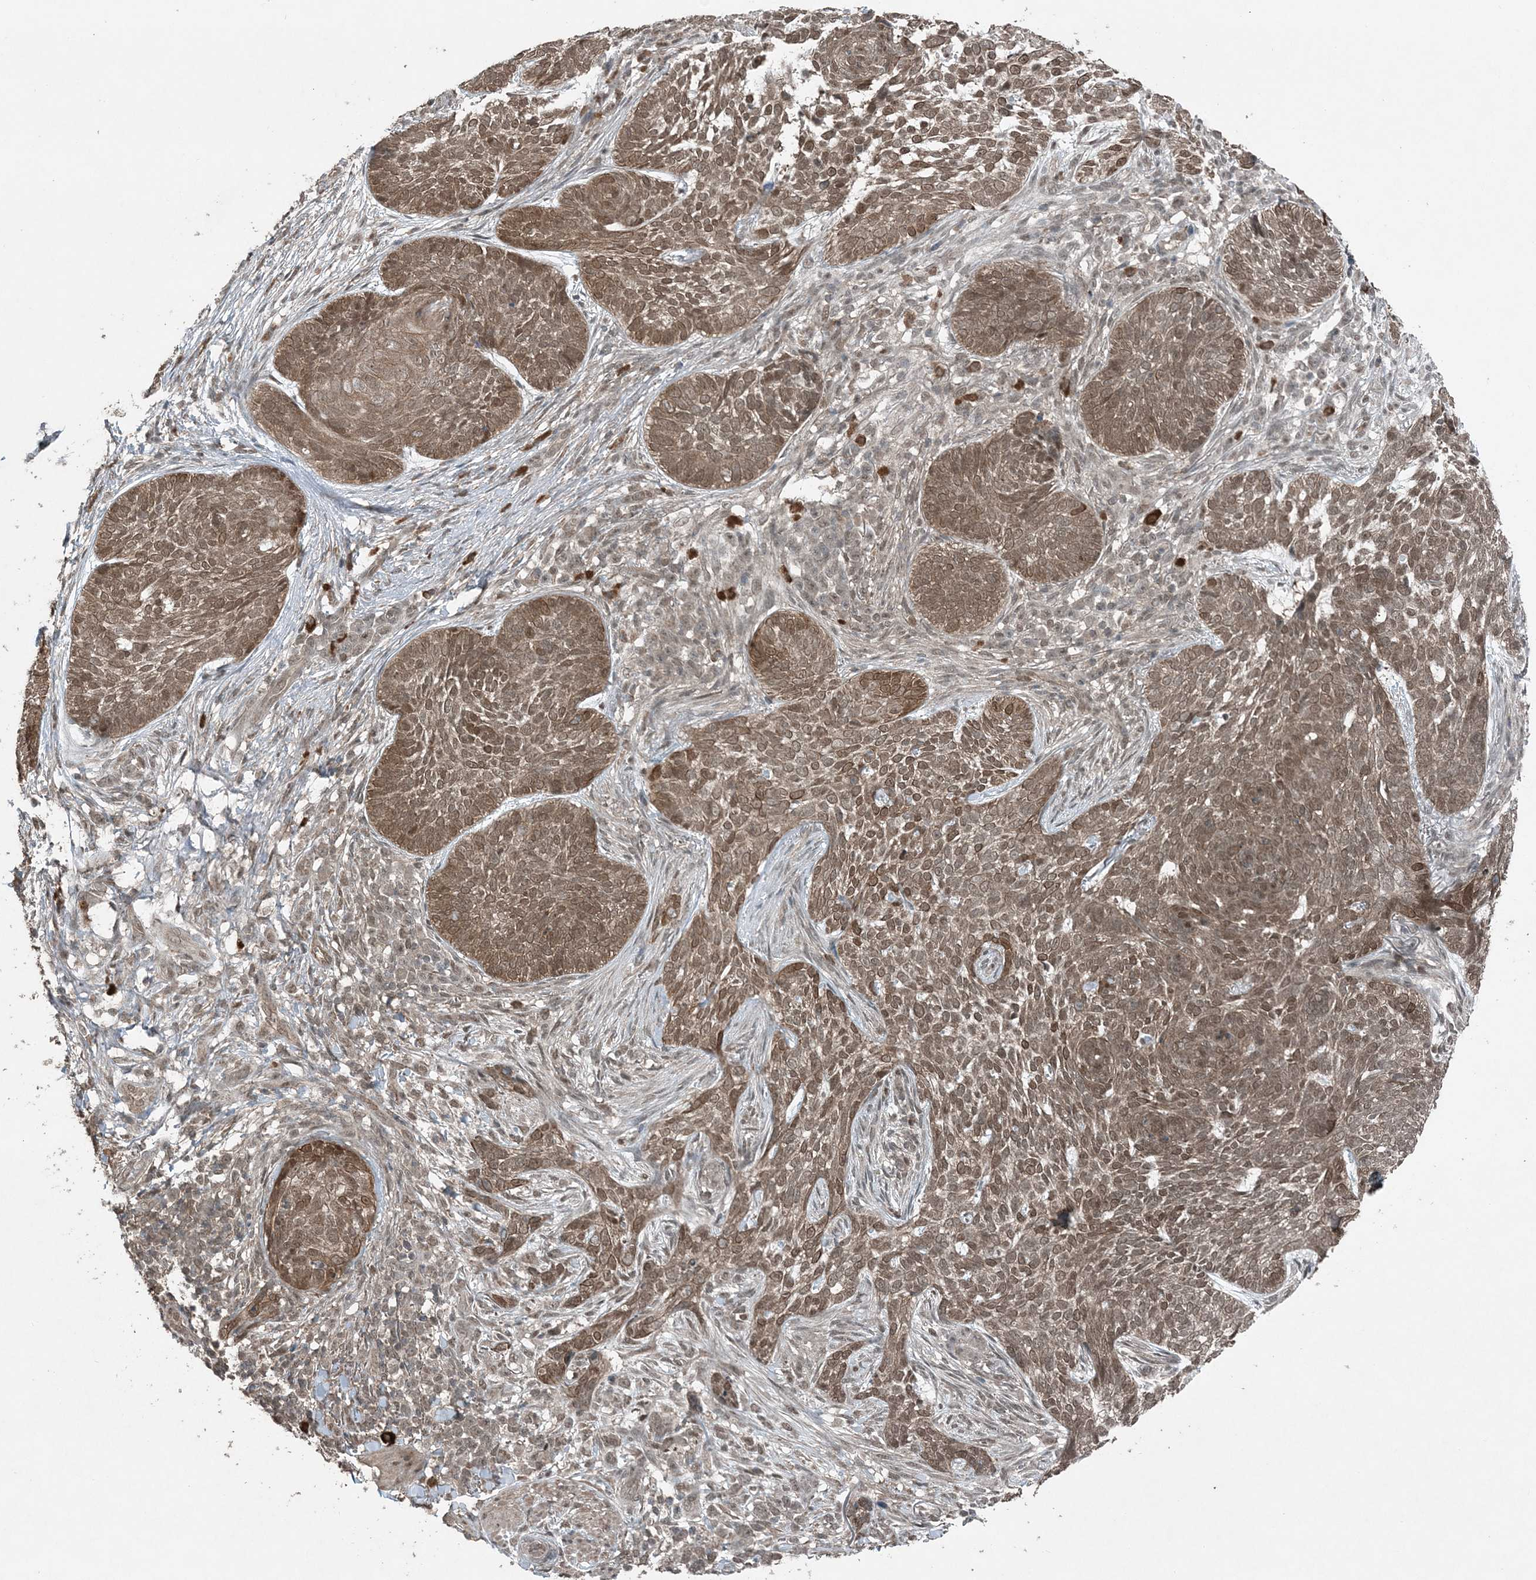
{"staining": {"intensity": "moderate", "quantity": ">75%", "location": "cytoplasmic/membranous,nuclear"}, "tissue": "skin cancer", "cell_type": "Tumor cells", "image_type": "cancer", "snomed": [{"axis": "morphology", "description": "Basal cell carcinoma"}, {"axis": "topography", "description": "Skin"}], "caption": "This is an image of immunohistochemistry (IHC) staining of skin cancer, which shows moderate positivity in the cytoplasmic/membranous and nuclear of tumor cells.", "gene": "COPS7B", "patient": {"sex": "female", "age": 64}}